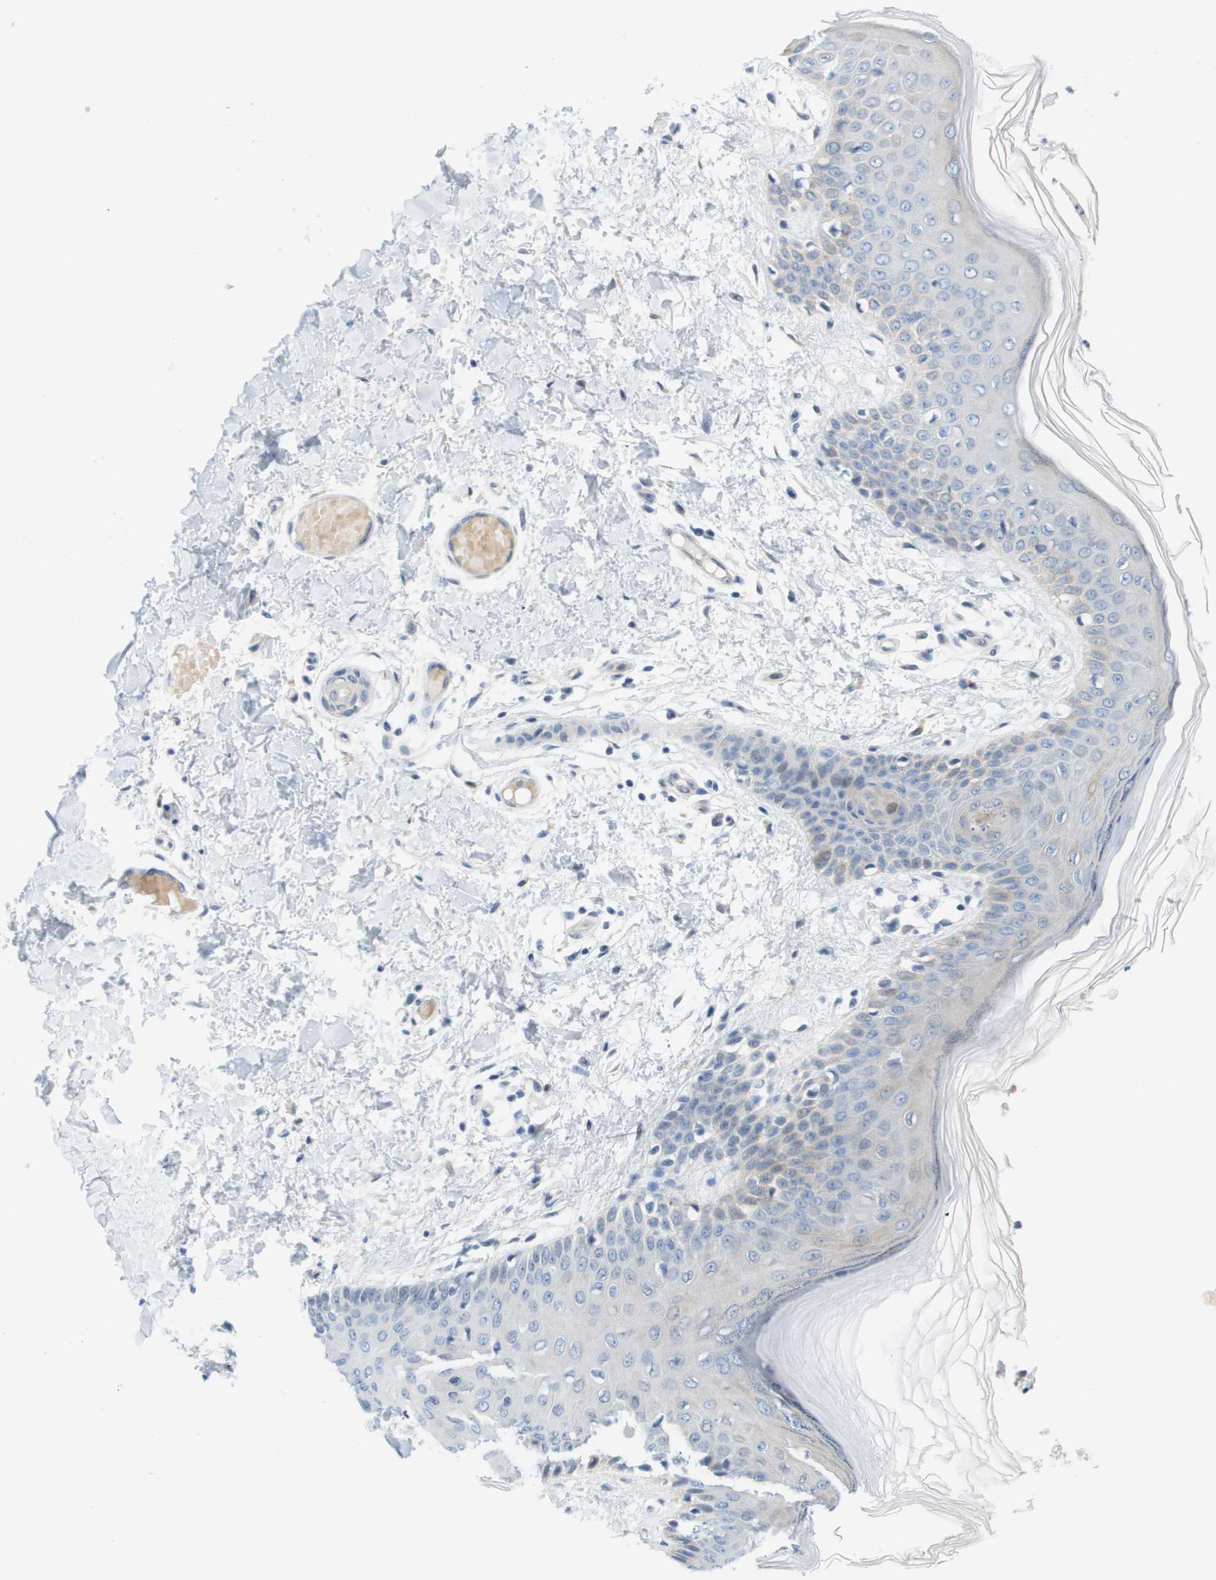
{"staining": {"intensity": "negative", "quantity": "none", "location": "none"}, "tissue": "skin", "cell_type": "Fibroblasts", "image_type": "normal", "snomed": [{"axis": "morphology", "description": "Normal tissue, NOS"}, {"axis": "topography", "description": "Skin"}], "caption": "The histopathology image displays no staining of fibroblasts in benign skin.", "gene": "CUL9", "patient": {"sex": "male", "age": 53}}